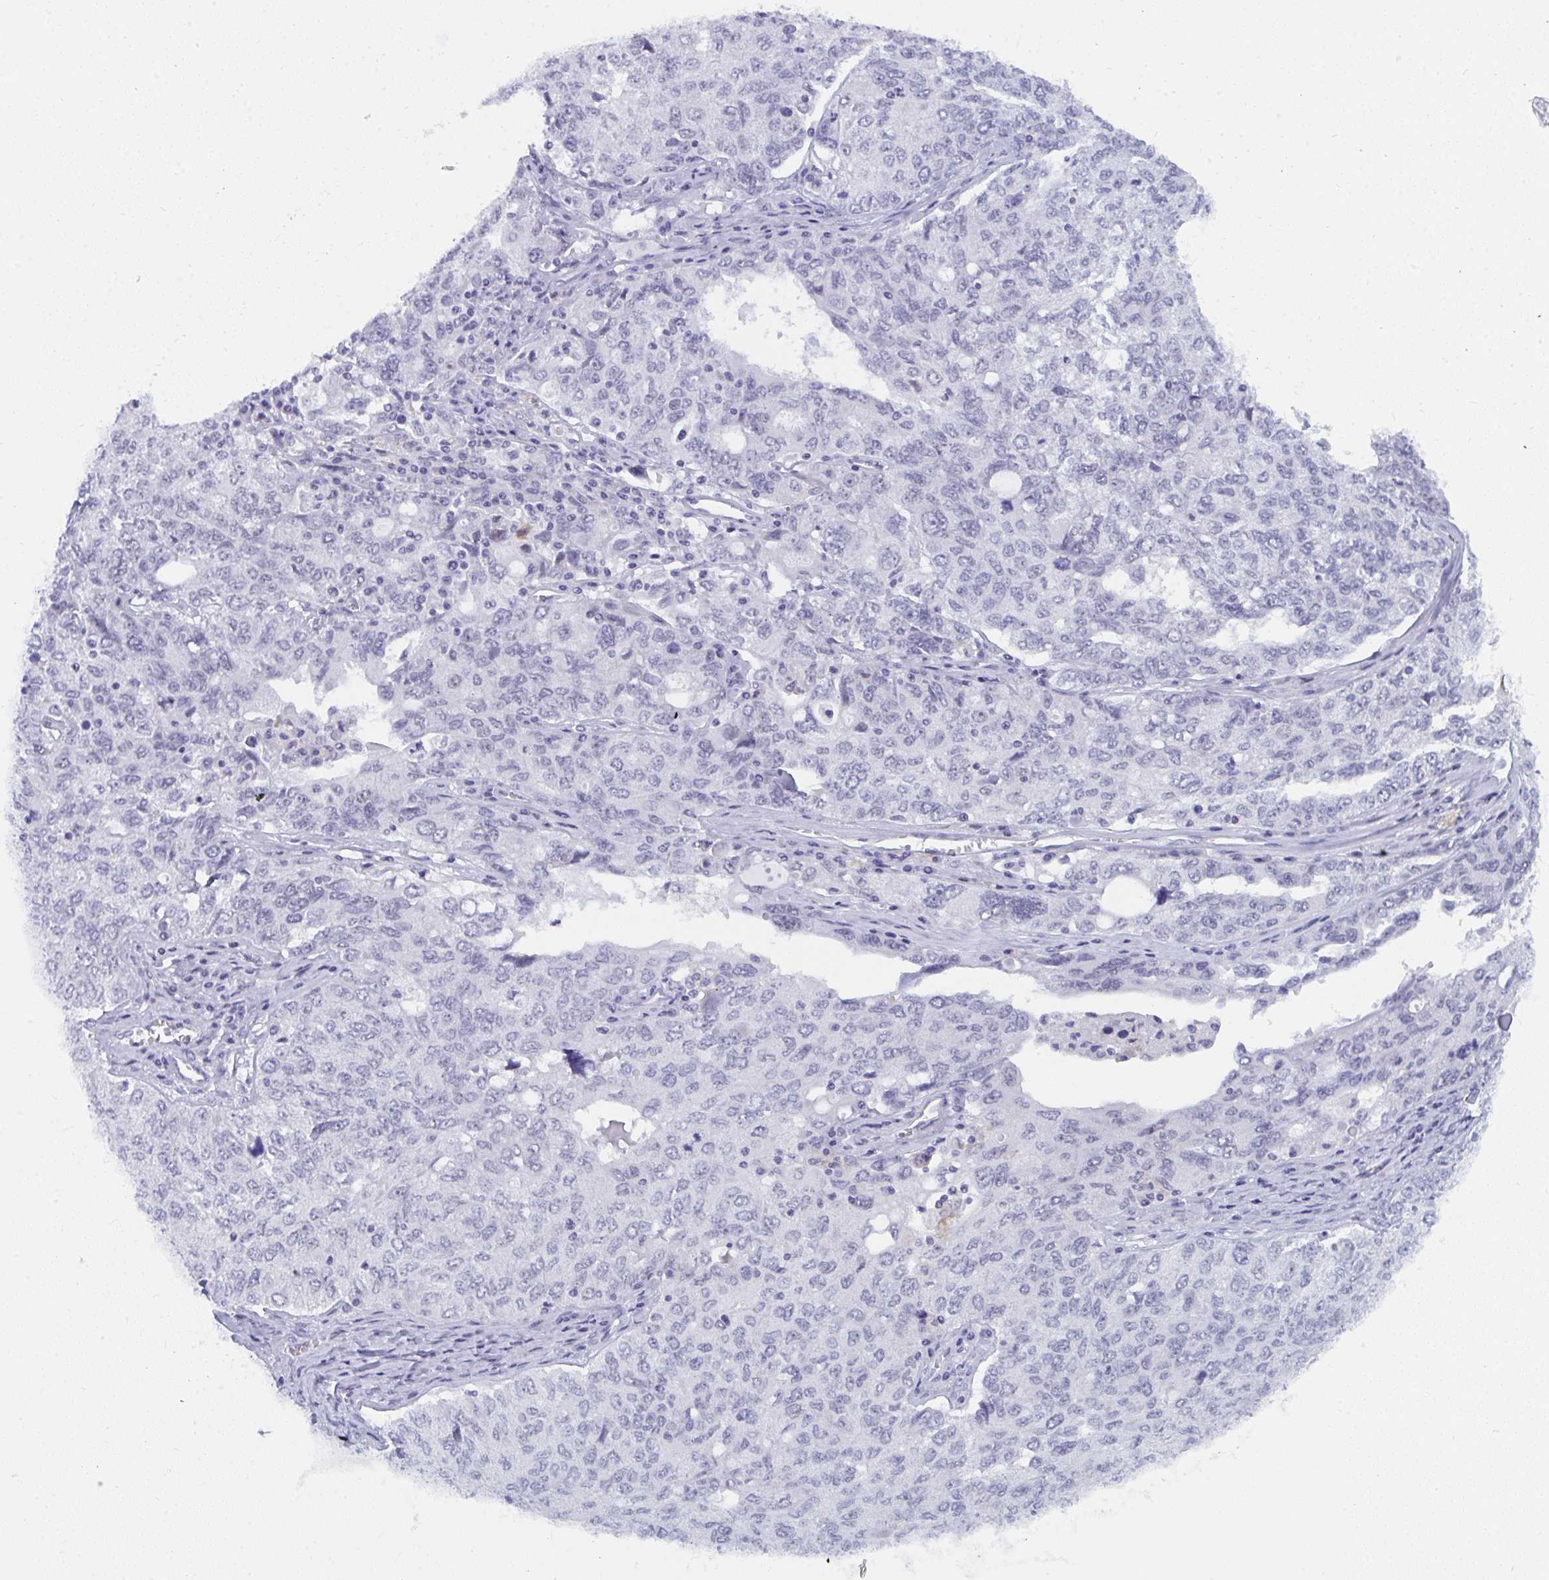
{"staining": {"intensity": "negative", "quantity": "none", "location": "none"}, "tissue": "ovarian cancer", "cell_type": "Tumor cells", "image_type": "cancer", "snomed": [{"axis": "morphology", "description": "Carcinoma, endometroid"}, {"axis": "topography", "description": "Ovary"}], "caption": "A micrograph of ovarian cancer (endometroid carcinoma) stained for a protein exhibits no brown staining in tumor cells.", "gene": "CDK13", "patient": {"sex": "female", "age": 62}}